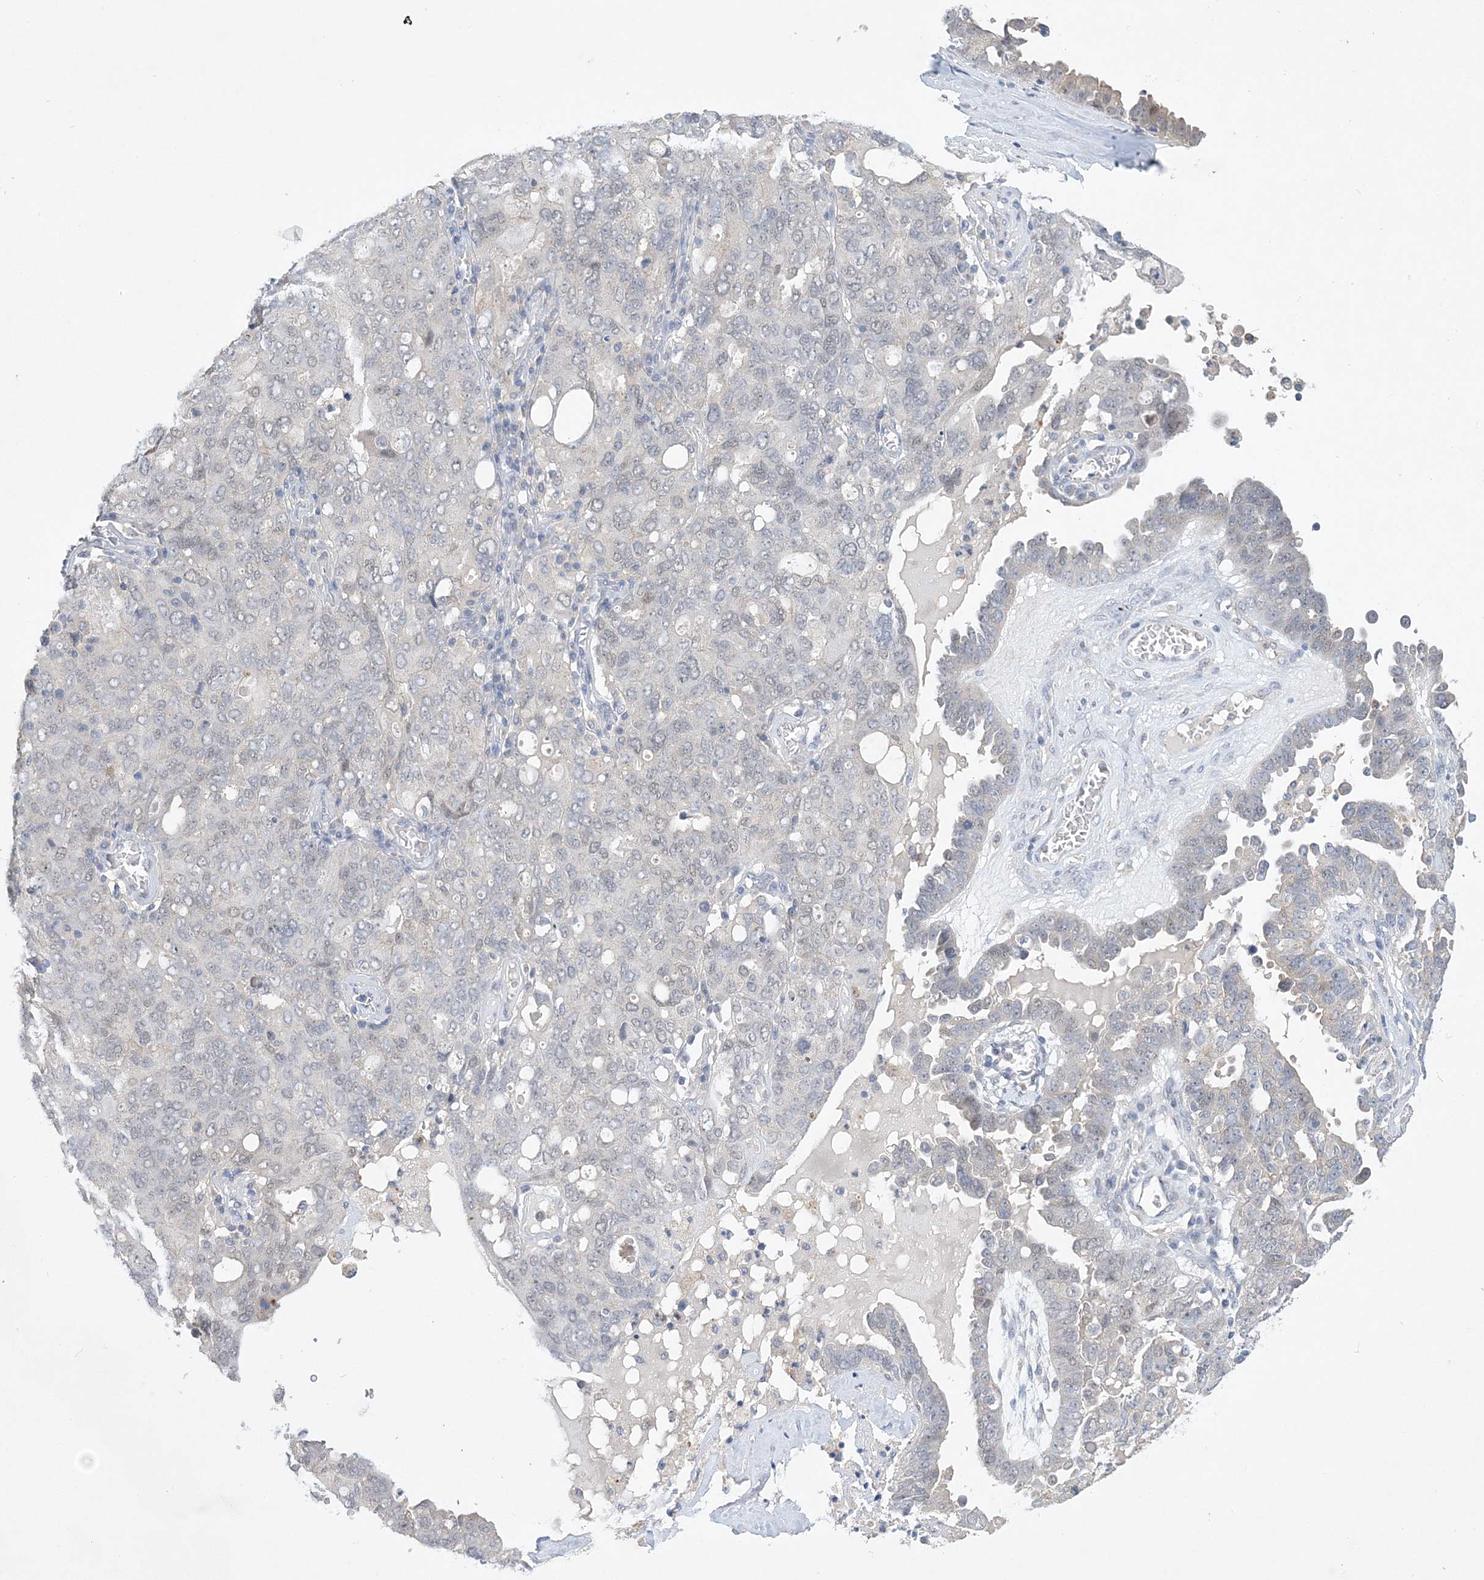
{"staining": {"intensity": "negative", "quantity": "none", "location": "none"}, "tissue": "ovarian cancer", "cell_type": "Tumor cells", "image_type": "cancer", "snomed": [{"axis": "morphology", "description": "Carcinoma, endometroid"}, {"axis": "topography", "description": "Ovary"}], "caption": "Photomicrograph shows no significant protein staining in tumor cells of ovarian endometroid carcinoma.", "gene": "ANKRD35", "patient": {"sex": "female", "age": 62}}